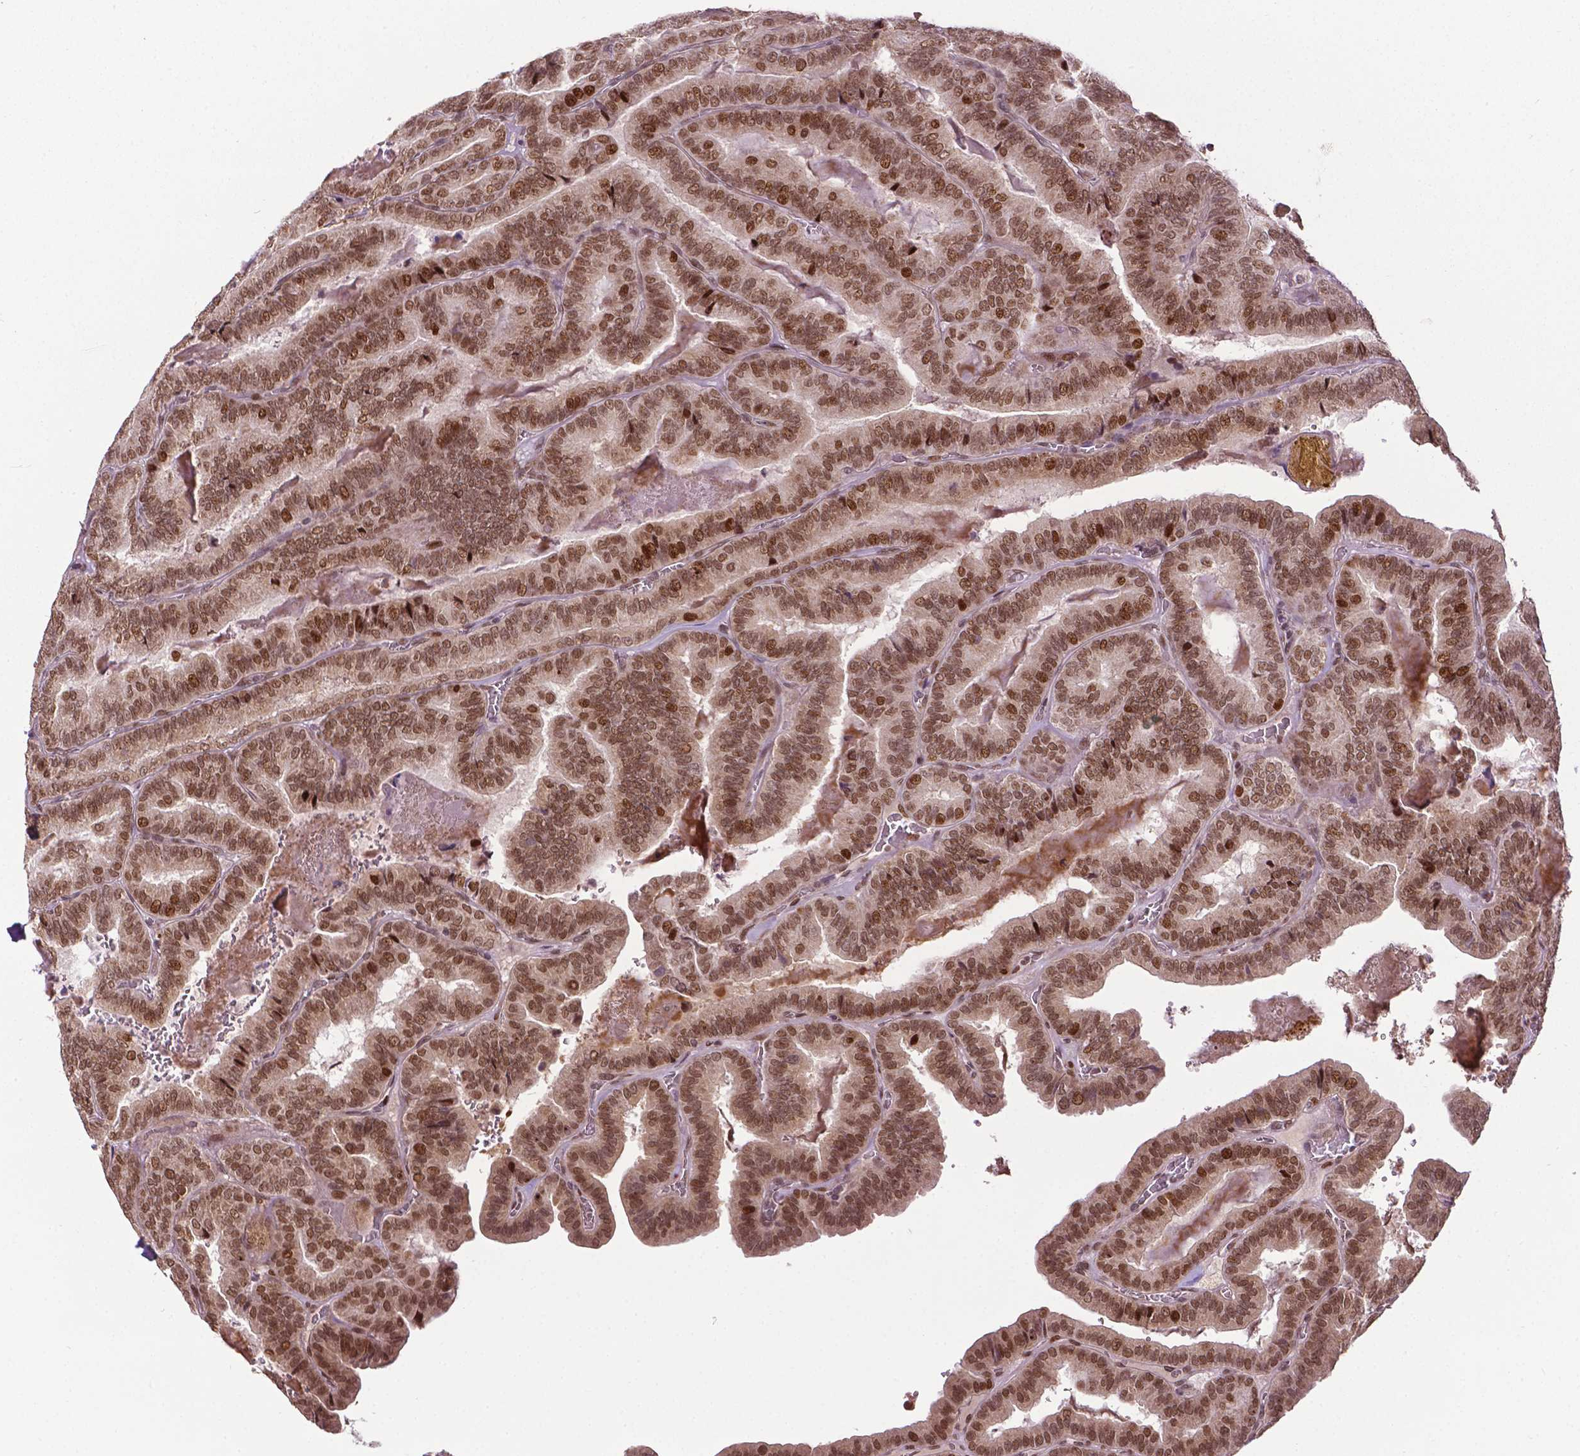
{"staining": {"intensity": "moderate", "quantity": ">75%", "location": "nuclear"}, "tissue": "thyroid cancer", "cell_type": "Tumor cells", "image_type": "cancer", "snomed": [{"axis": "morphology", "description": "Papillary adenocarcinoma, NOS"}, {"axis": "topography", "description": "Thyroid gland"}], "caption": "Tumor cells demonstrate medium levels of moderate nuclear expression in approximately >75% of cells in human thyroid papillary adenocarcinoma.", "gene": "ZNF41", "patient": {"sex": "female", "age": 75}}